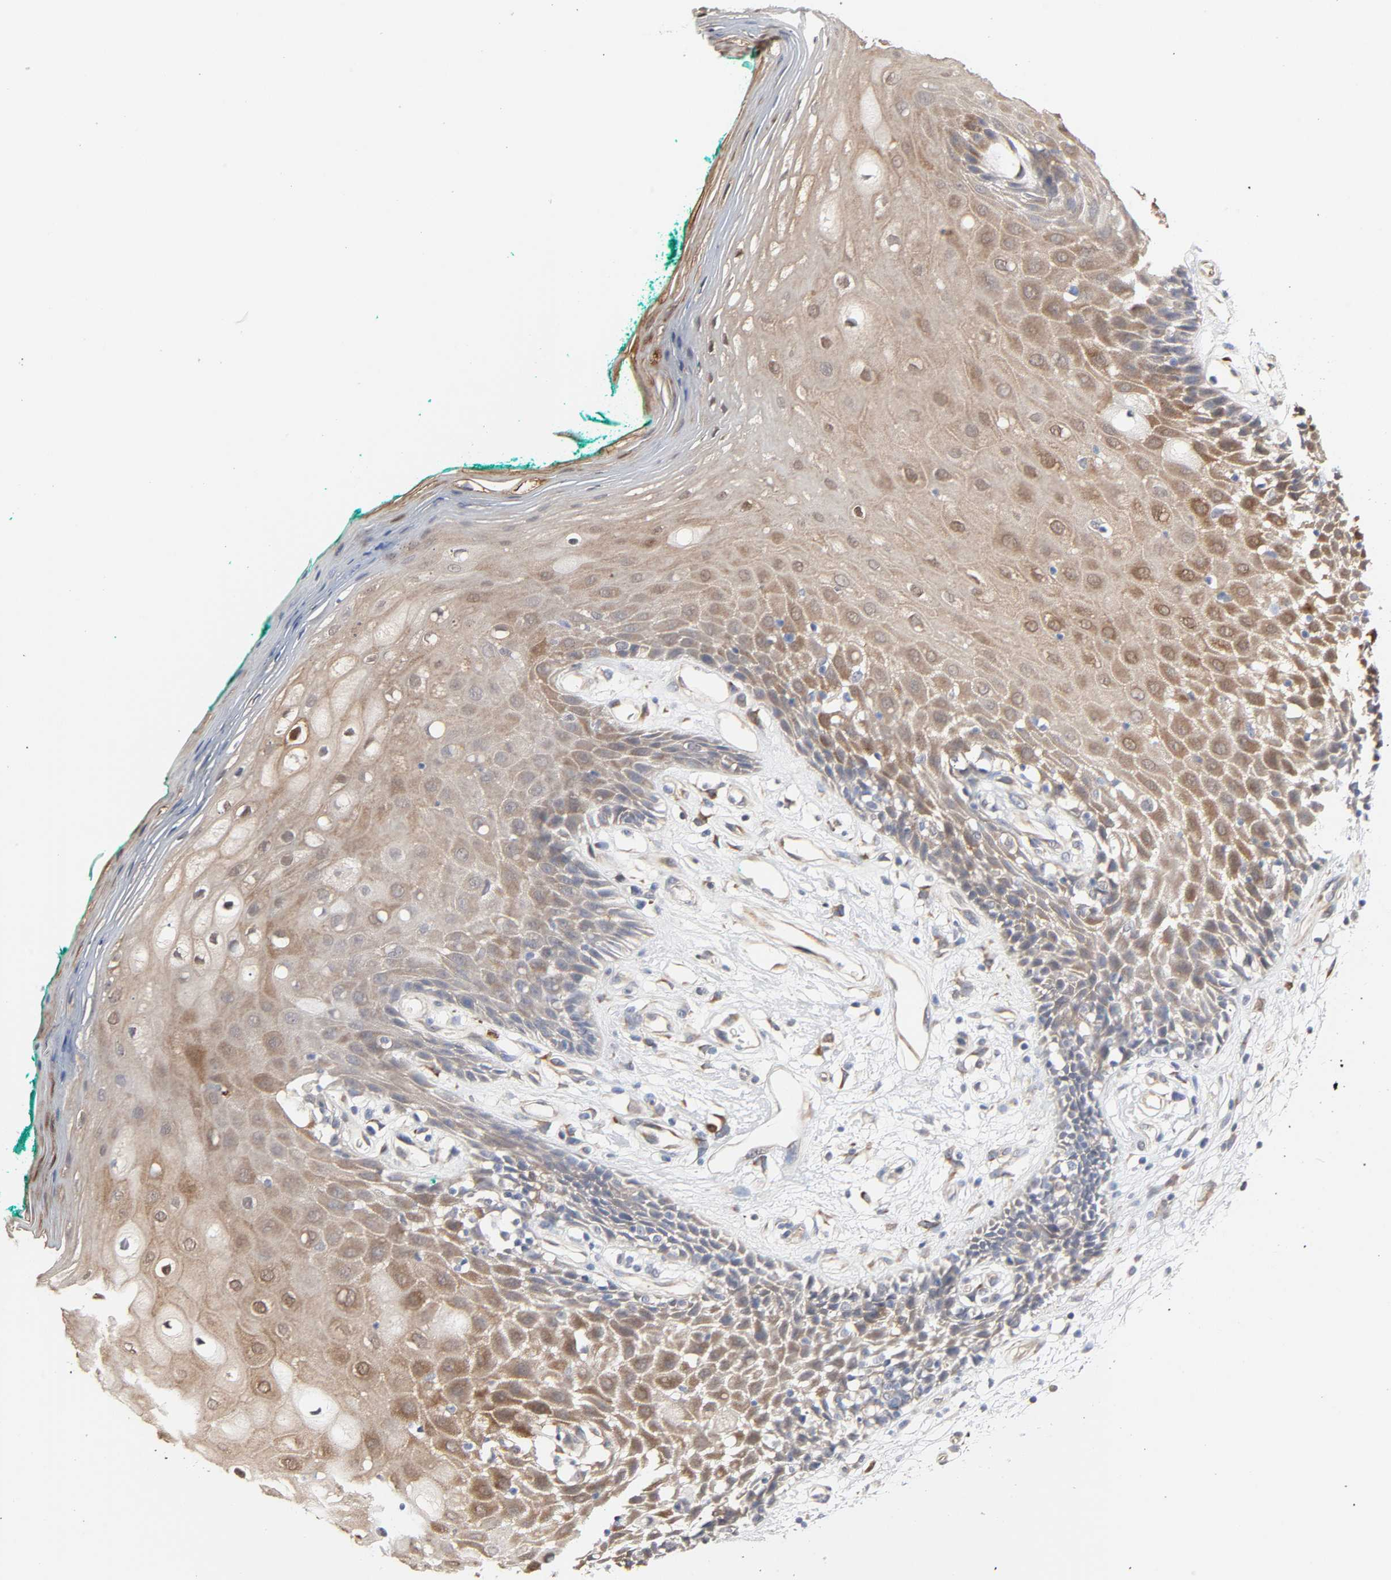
{"staining": {"intensity": "weak", "quantity": "25%-75%", "location": "cytoplasmic/membranous,nuclear"}, "tissue": "oral mucosa", "cell_type": "Squamous epithelial cells", "image_type": "normal", "snomed": [{"axis": "morphology", "description": "Normal tissue, NOS"}, {"axis": "morphology", "description": "Squamous cell carcinoma, NOS"}, {"axis": "topography", "description": "Skeletal muscle"}, {"axis": "topography", "description": "Oral tissue"}, {"axis": "topography", "description": "Head-Neck"}], "caption": "The image exhibits staining of benign oral mucosa, revealing weak cytoplasmic/membranous,nuclear protein positivity (brown color) within squamous epithelial cells. The staining was performed using DAB (3,3'-diaminobenzidine), with brown indicating positive protein expression. Nuclei are stained blue with hematoxylin.", "gene": "NDRG2", "patient": {"sex": "female", "age": 84}}